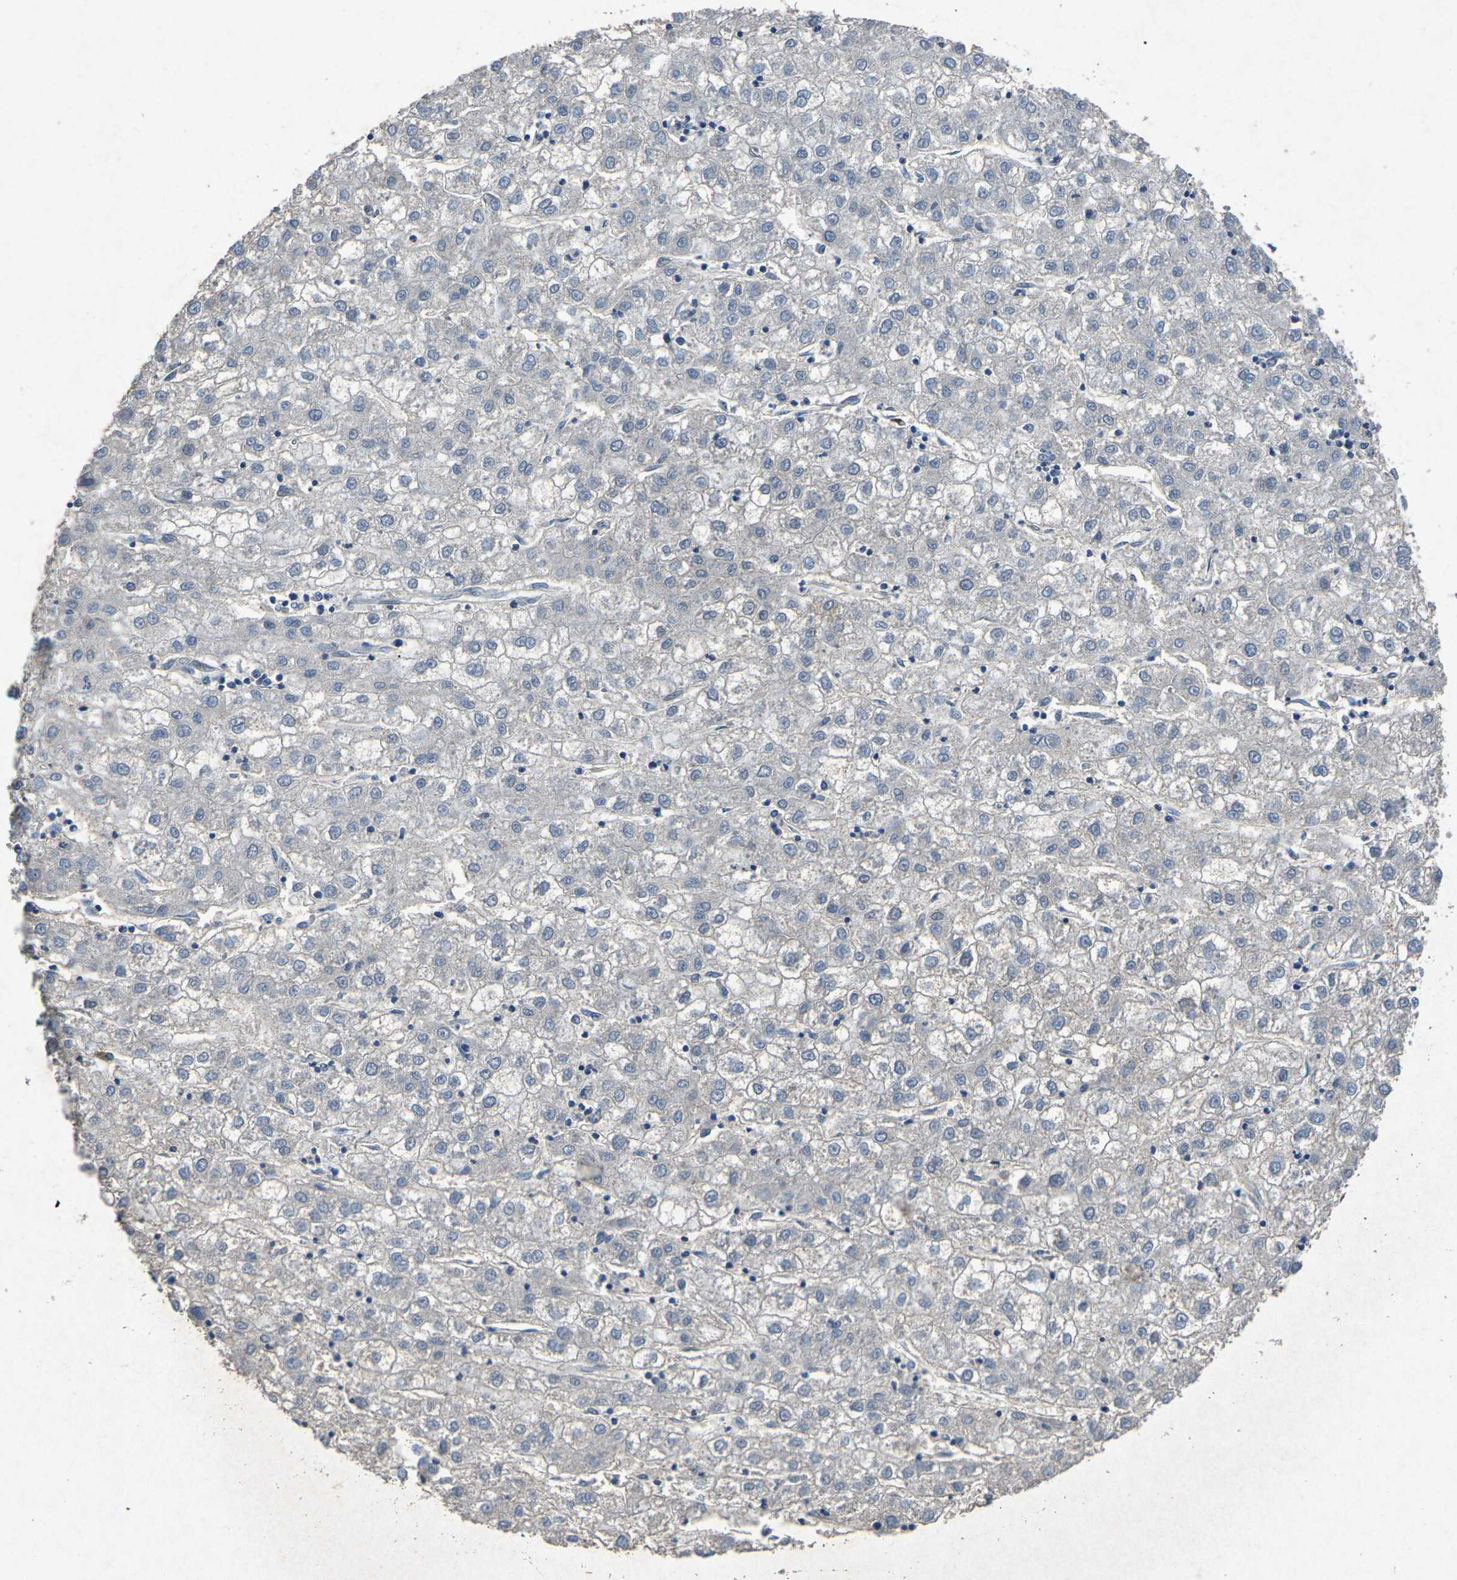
{"staining": {"intensity": "negative", "quantity": "none", "location": "none"}, "tissue": "liver cancer", "cell_type": "Tumor cells", "image_type": "cancer", "snomed": [{"axis": "morphology", "description": "Carcinoma, Hepatocellular, NOS"}, {"axis": "topography", "description": "Liver"}], "caption": "High magnification brightfield microscopy of liver cancer stained with DAB (brown) and counterstained with hematoxylin (blue): tumor cells show no significant positivity.", "gene": "PLG", "patient": {"sex": "male", "age": 72}}